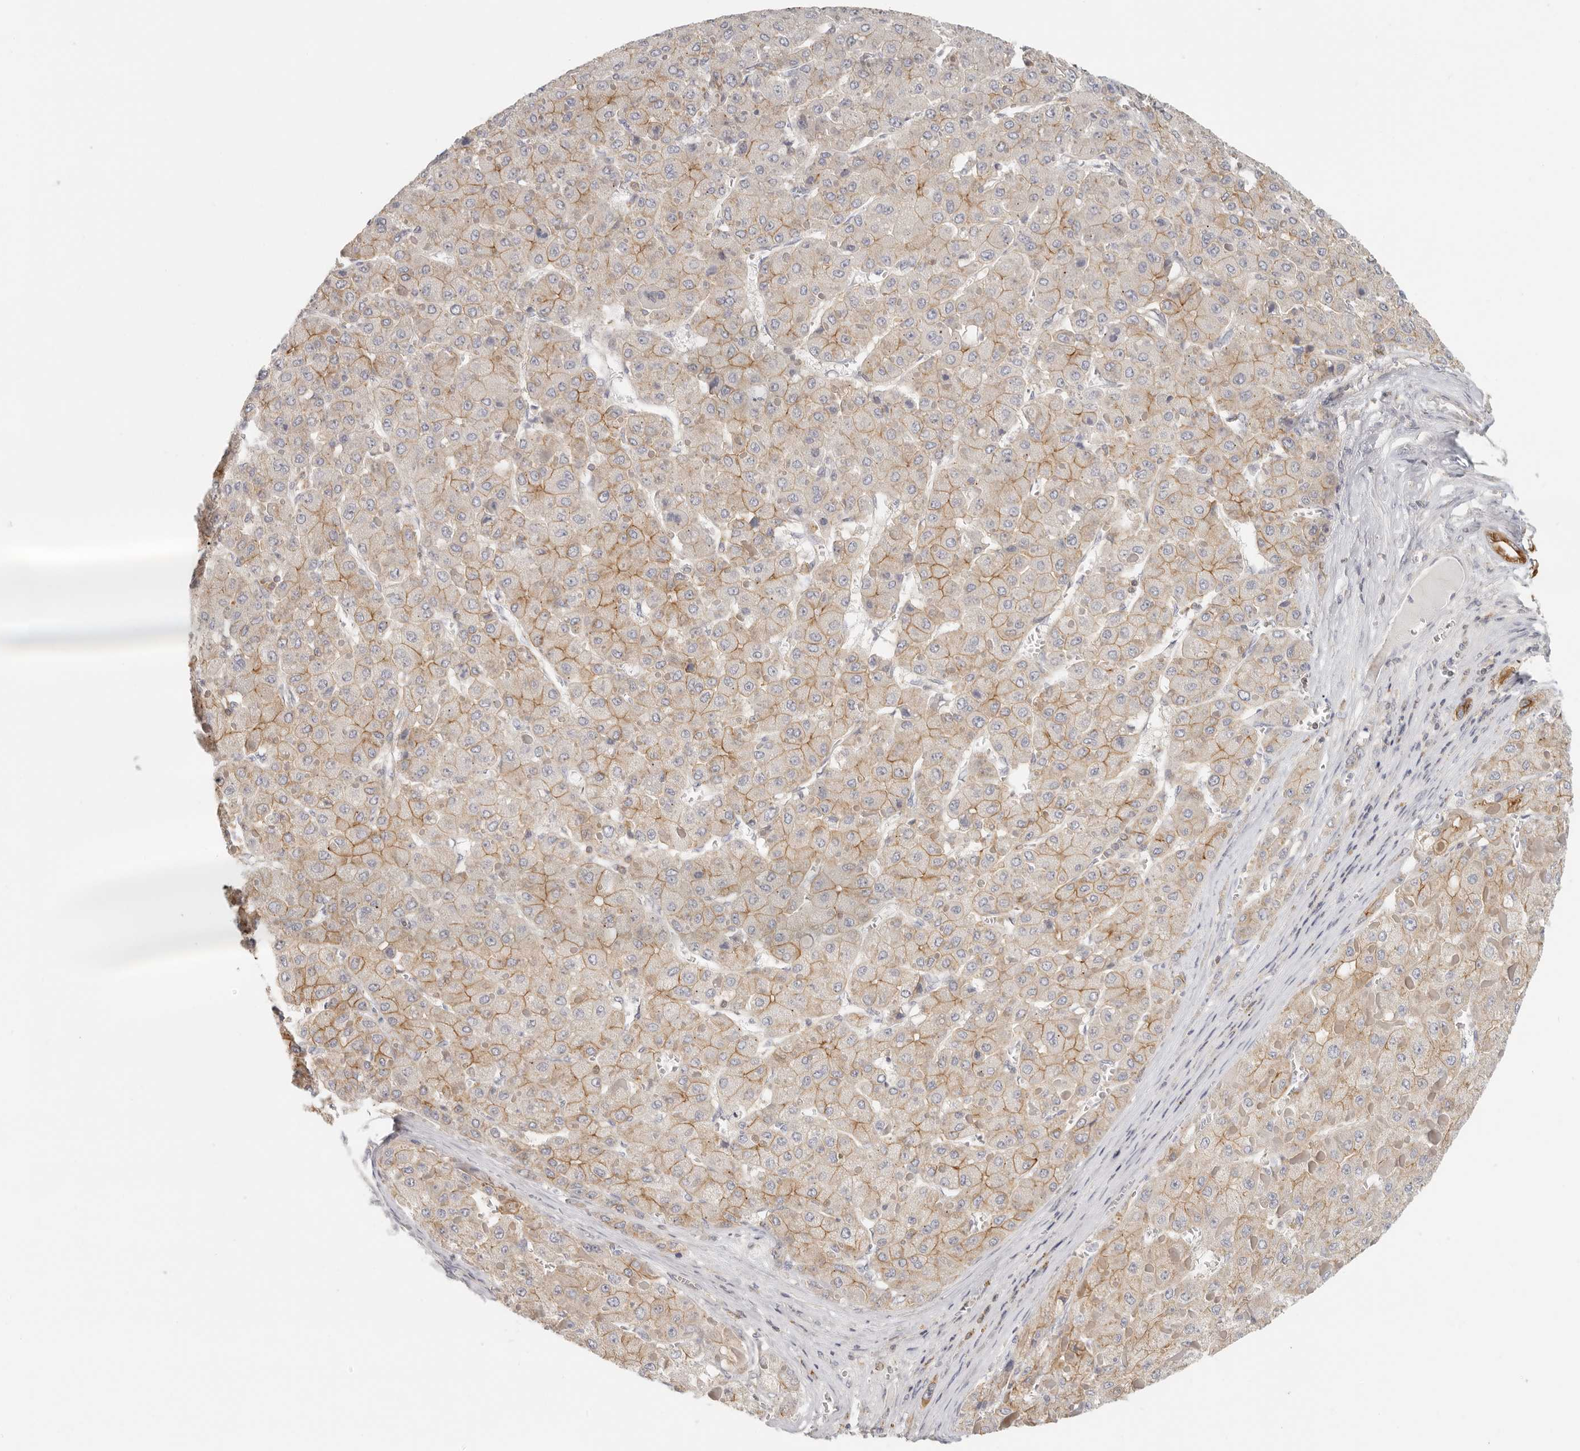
{"staining": {"intensity": "moderate", "quantity": "25%-75%", "location": "cytoplasmic/membranous"}, "tissue": "liver cancer", "cell_type": "Tumor cells", "image_type": "cancer", "snomed": [{"axis": "morphology", "description": "Carcinoma, Hepatocellular, NOS"}, {"axis": "topography", "description": "Liver"}], "caption": "IHC micrograph of human hepatocellular carcinoma (liver) stained for a protein (brown), which exhibits medium levels of moderate cytoplasmic/membranous expression in about 25%-75% of tumor cells.", "gene": "ANXA9", "patient": {"sex": "female", "age": 73}}